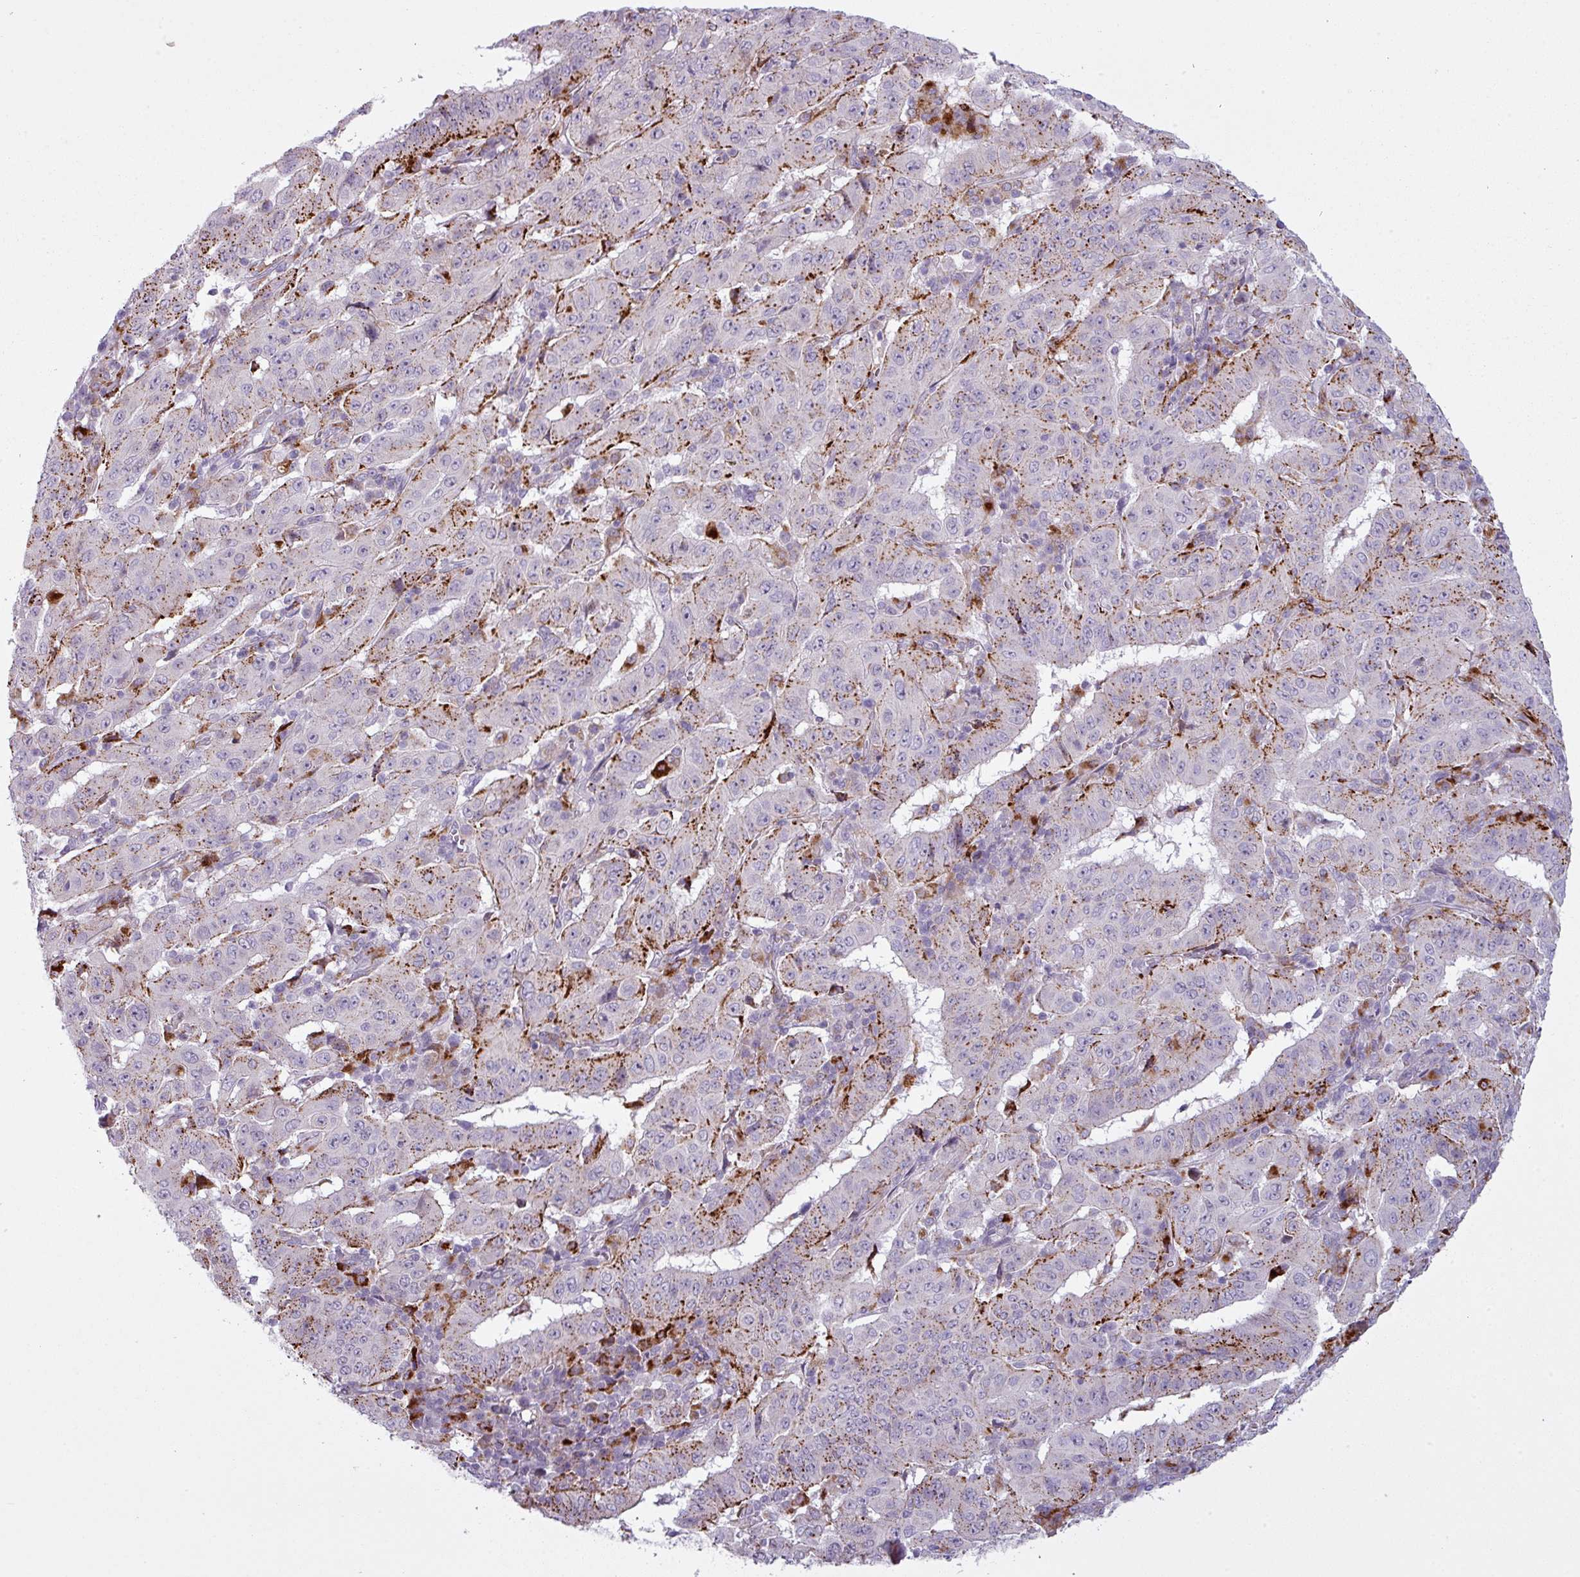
{"staining": {"intensity": "moderate", "quantity": "25%-75%", "location": "cytoplasmic/membranous"}, "tissue": "pancreatic cancer", "cell_type": "Tumor cells", "image_type": "cancer", "snomed": [{"axis": "morphology", "description": "Adenocarcinoma, NOS"}, {"axis": "topography", "description": "Pancreas"}], "caption": "An image of human adenocarcinoma (pancreatic) stained for a protein shows moderate cytoplasmic/membranous brown staining in tumor cells.", "gene": "MAP7D2", "patient": {"sex": "male", "age": 63}}